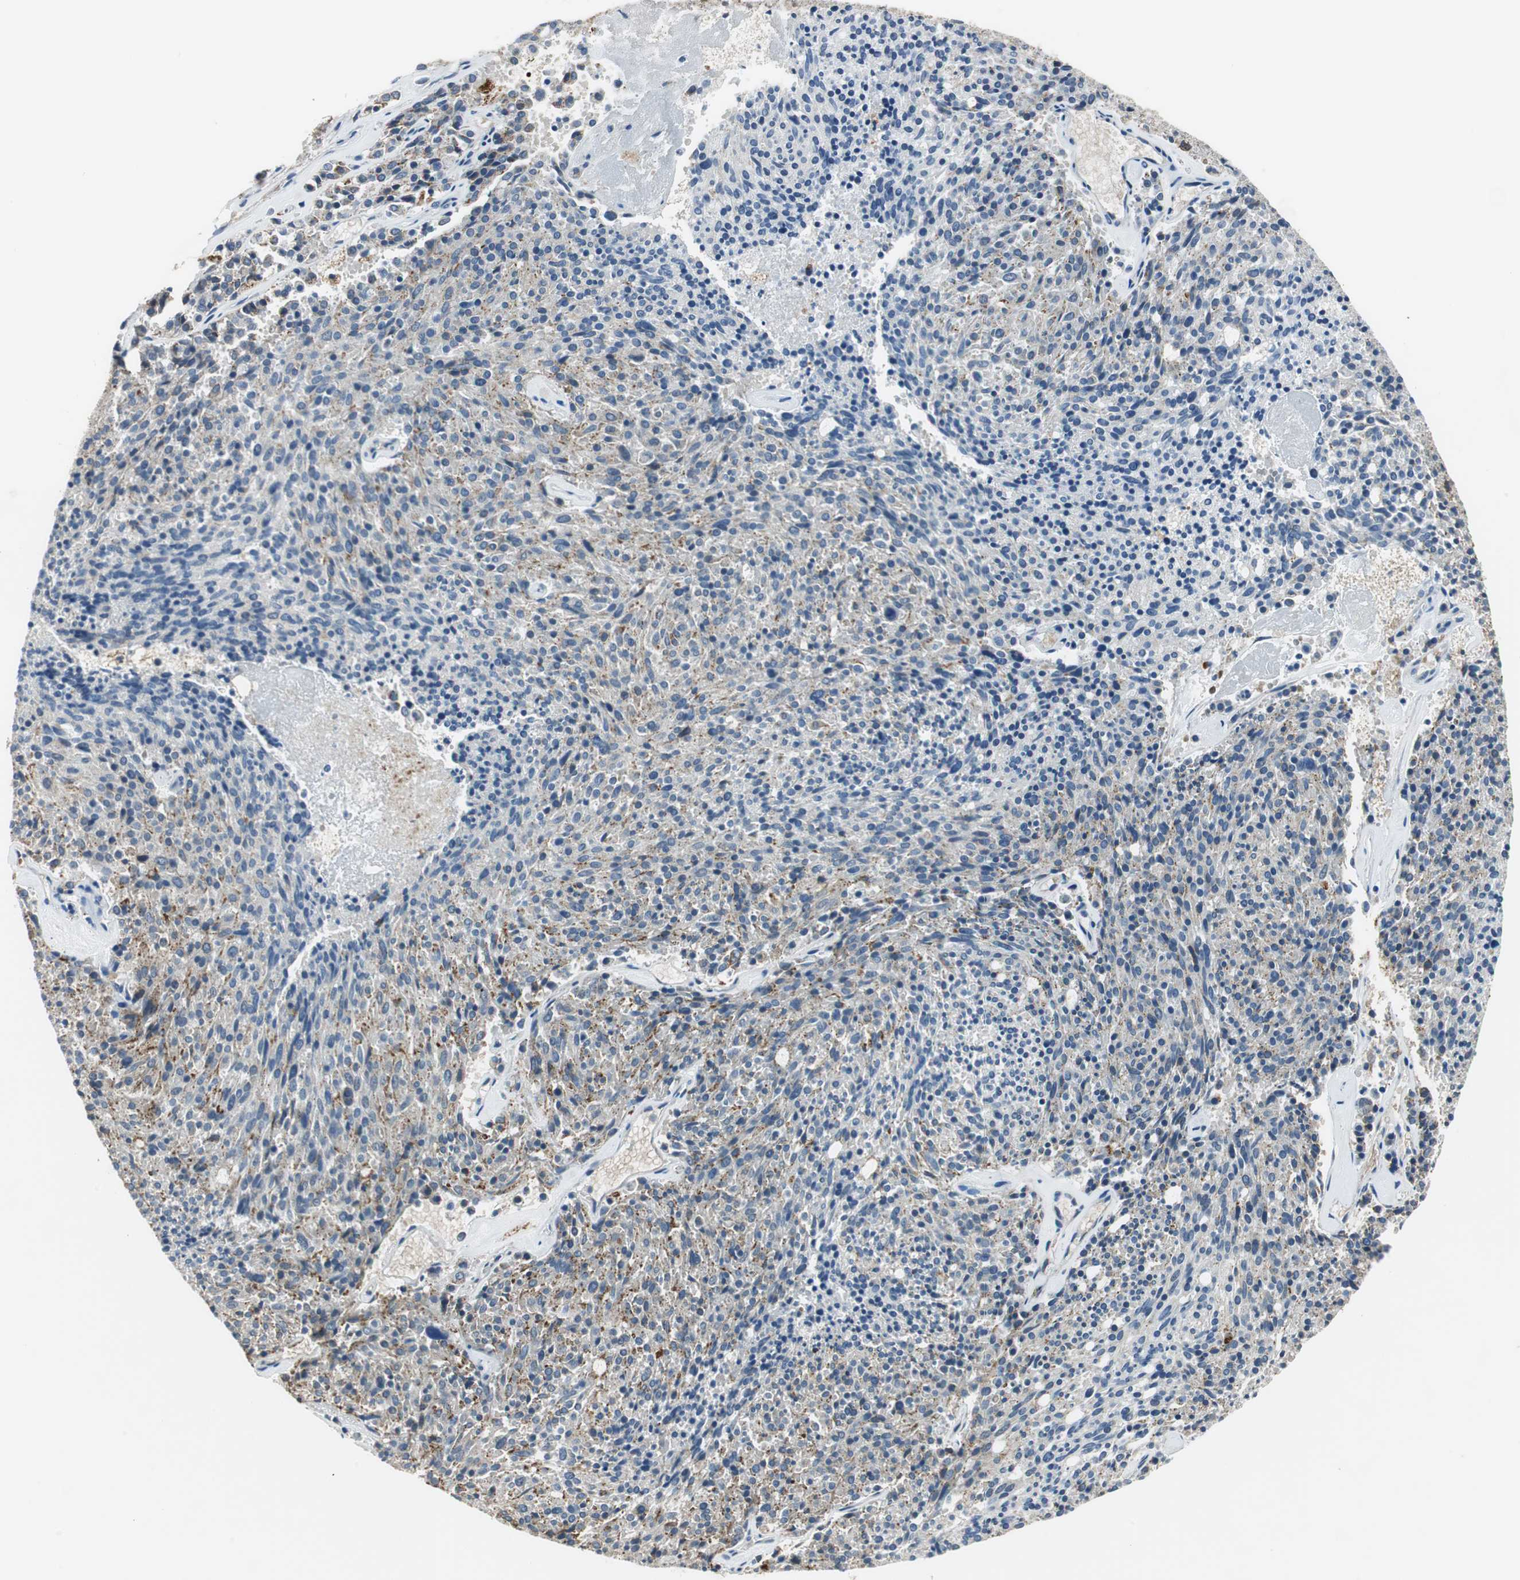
{"staining": {"intensity": "weak", "quantity": "<25%", "location": "cytoplasmic/membranous"}, "tissue": "carcinoid", "cell_type": "Tumor cells", "image_type": "cancer", "snomed": [{"axis": "morphology", "description": "Carcinoid, malignant, NOS"}, {"axis": "topography", "description": "Pancreas"}], "caption": "IHC image of human carcinoid stained for a protein (brown), which reveals no expression in tumor cells.", "gene": "NIT1", "patient": {"sex": "female", "age": 54}}